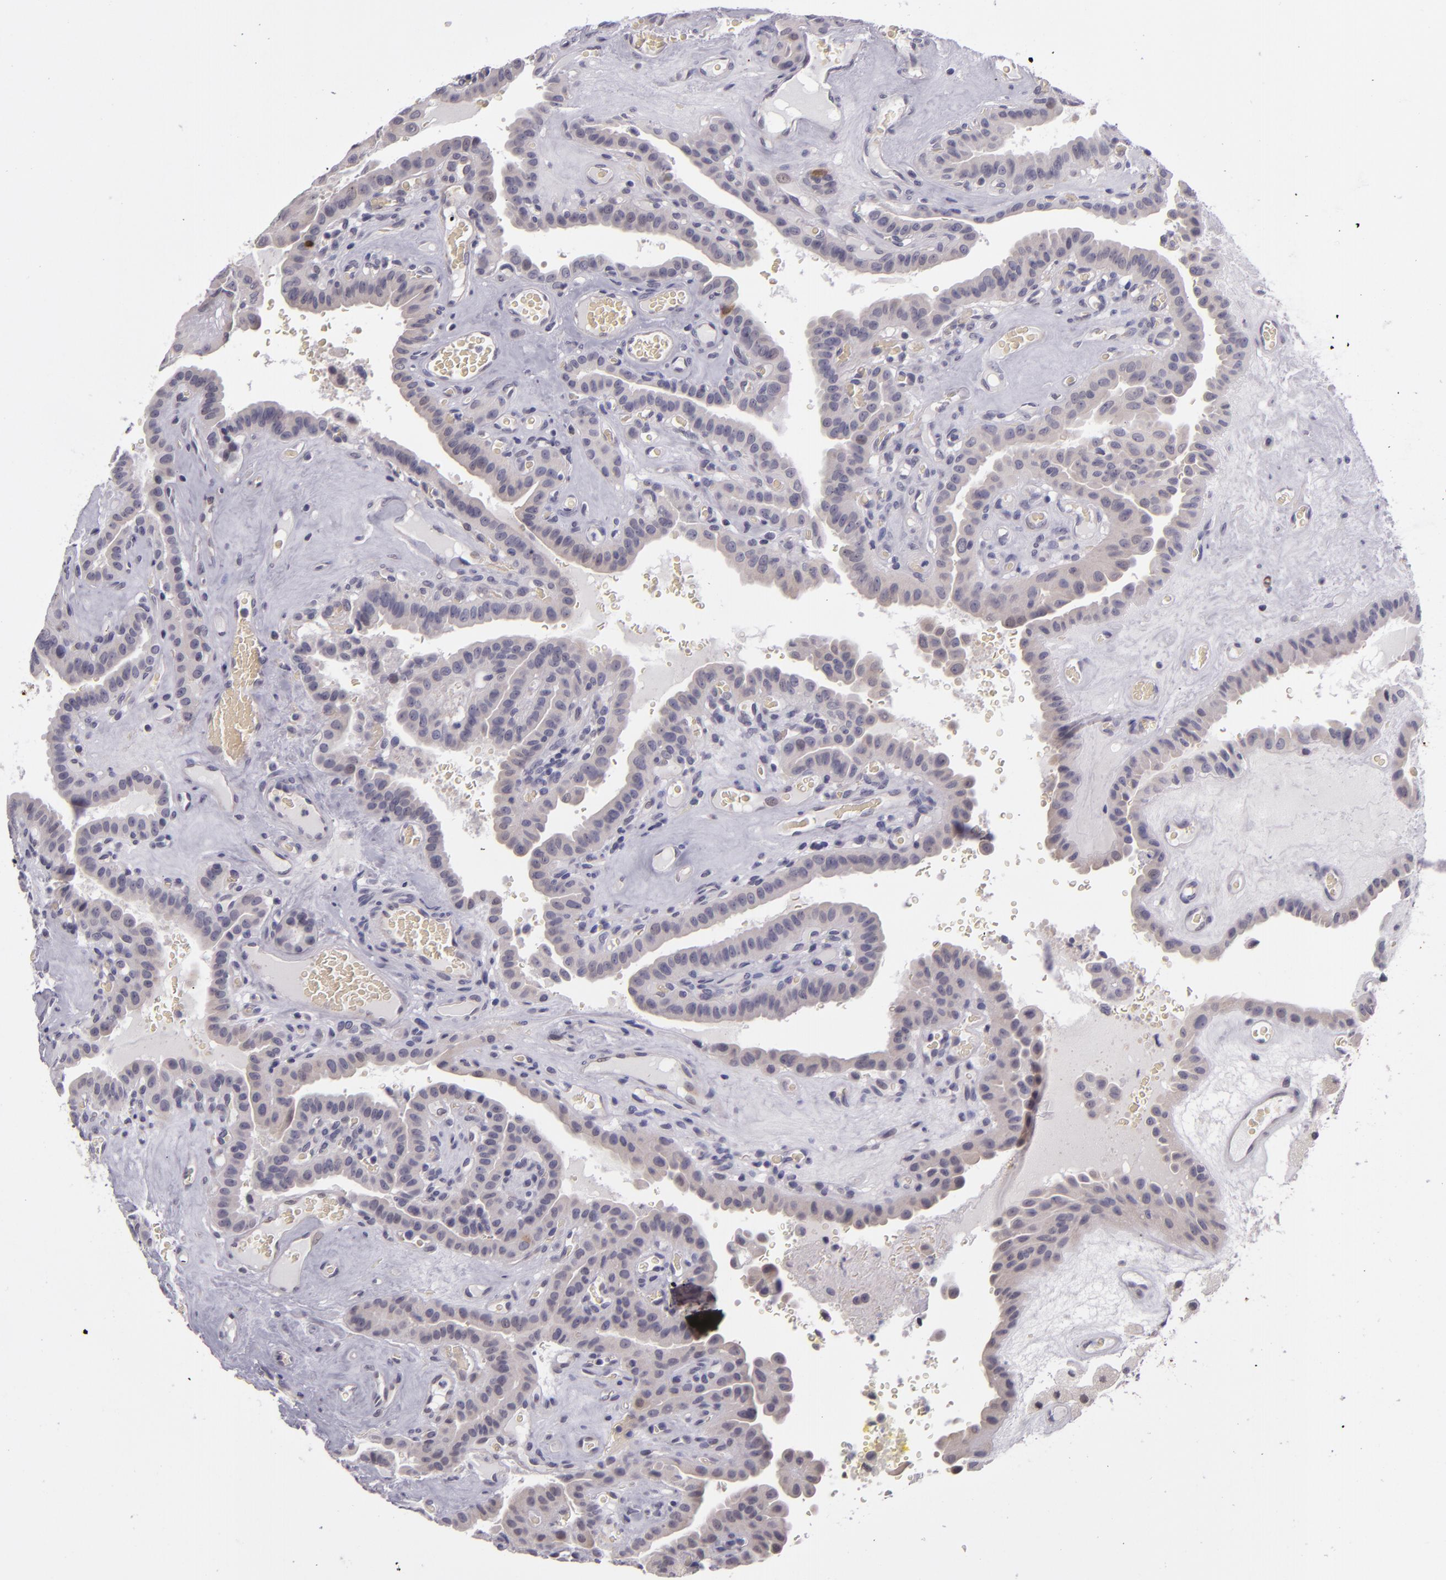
{"staining": {"intensity": "negative", "quantity": "none", "location": "none"}, "tissue": "thyroid cancer", "cell_type": "Tumor cells", "image_type": "cancer", "snomed": [{"axis": "morphology", "description": "Papillary adenocarcinoma, NOS"}, {"axis": "topography", "description": "Thyroid gland"}], "caption": "This is an immunohistochemistry image of human thyroid papillary adenocarcinoma. There is no positivity in tumor cells.", "gene": "SNCB", "patient": {"sex": "male", "age": 87}}